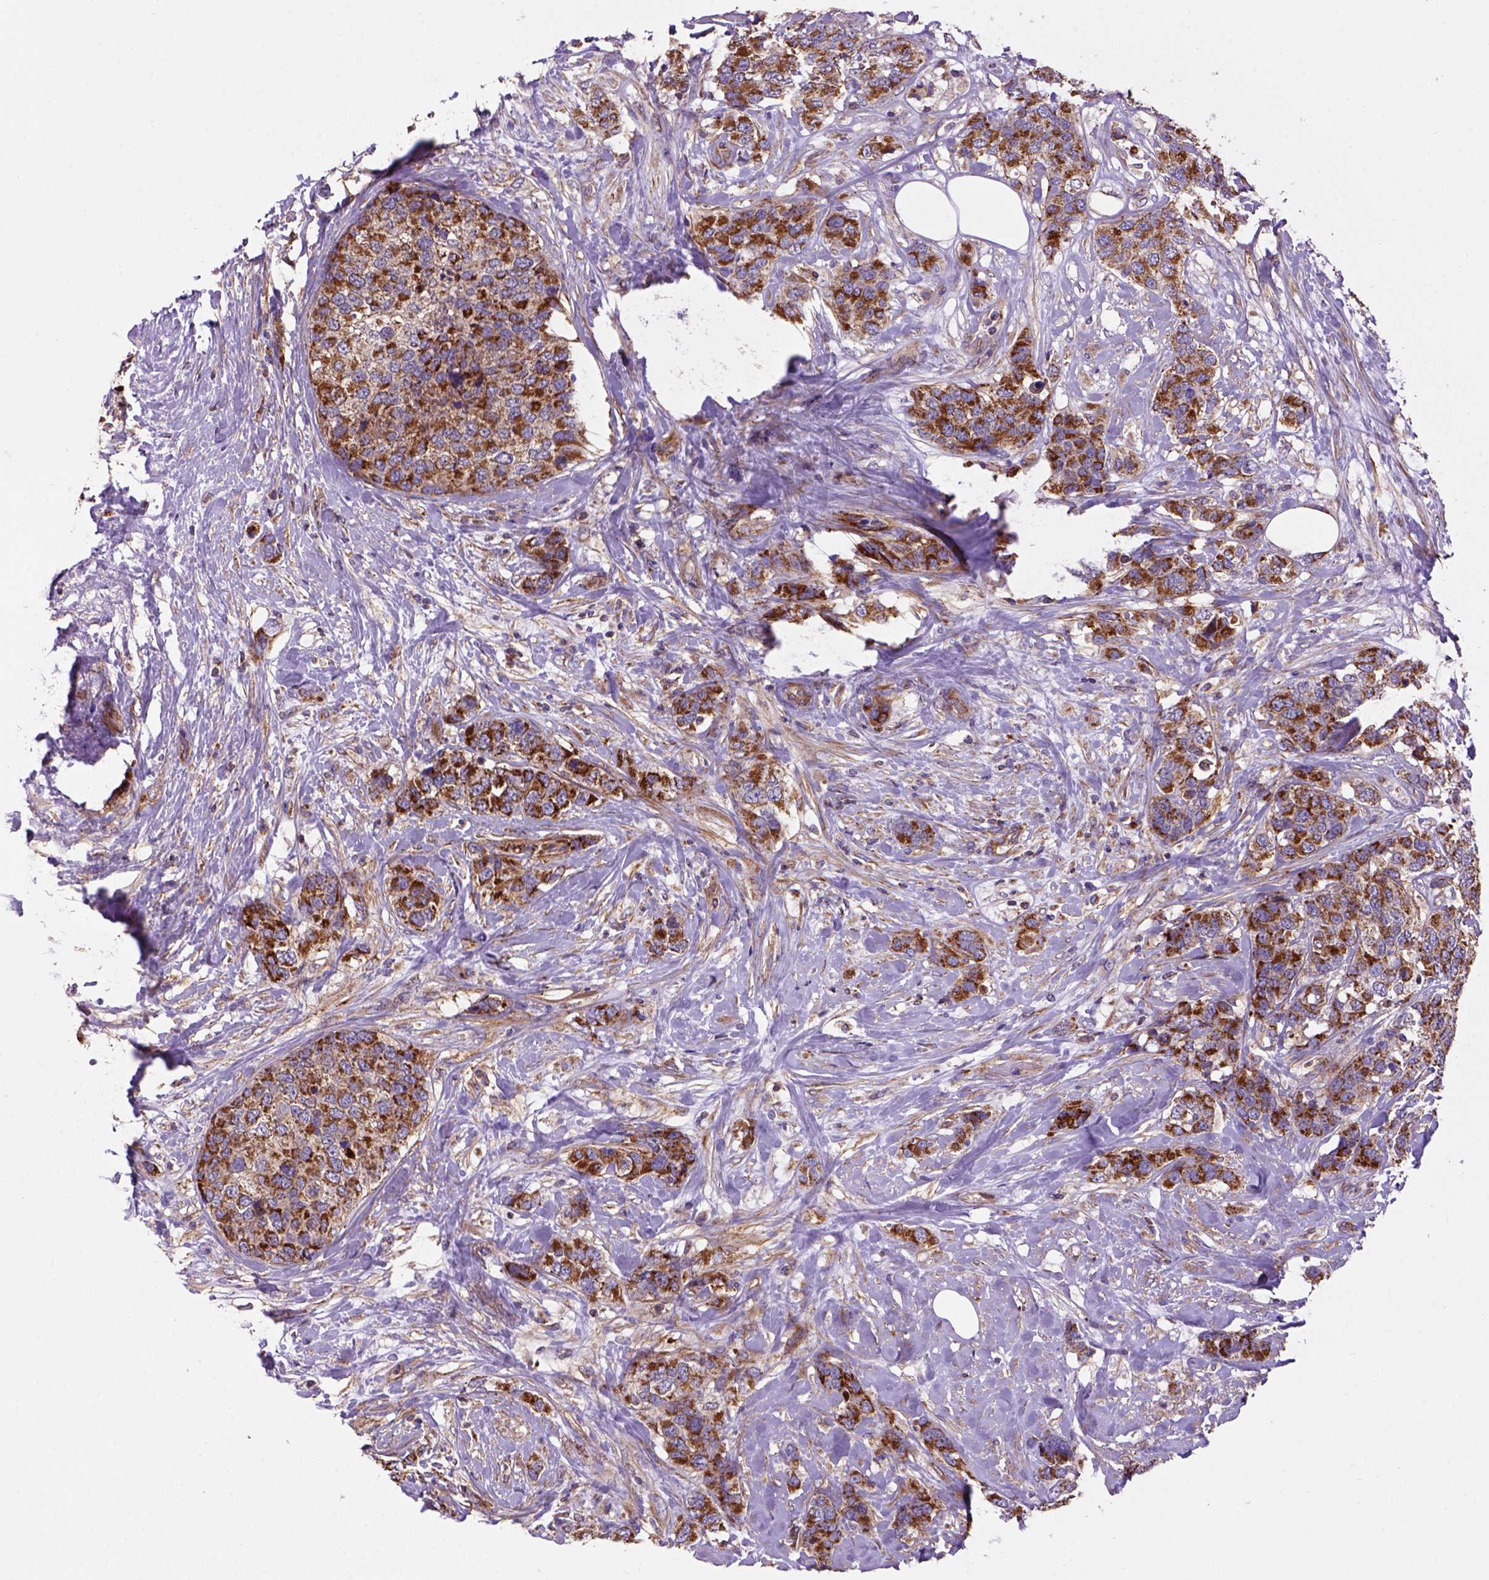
{"staining": {"intensity": "strong", "quantity": "25%-75%", "location": "cytoplasmic/membranous"}, "tissue": "breast cancer", "cell_type": "Tumor cells", "image_type": "cancer", "snomed": [{"axis": "morphology", "description": "Lobular carcinoma"}, {"axis": "topography", "description": "Breast"}], "caption": "A photomicrograph of human breast cancer stained for a protein displays strong cytoplasmic/membranous brown staining in tumor cells.", "gene": "WARS2", "patient": {"sex": "female", "age": 59}}